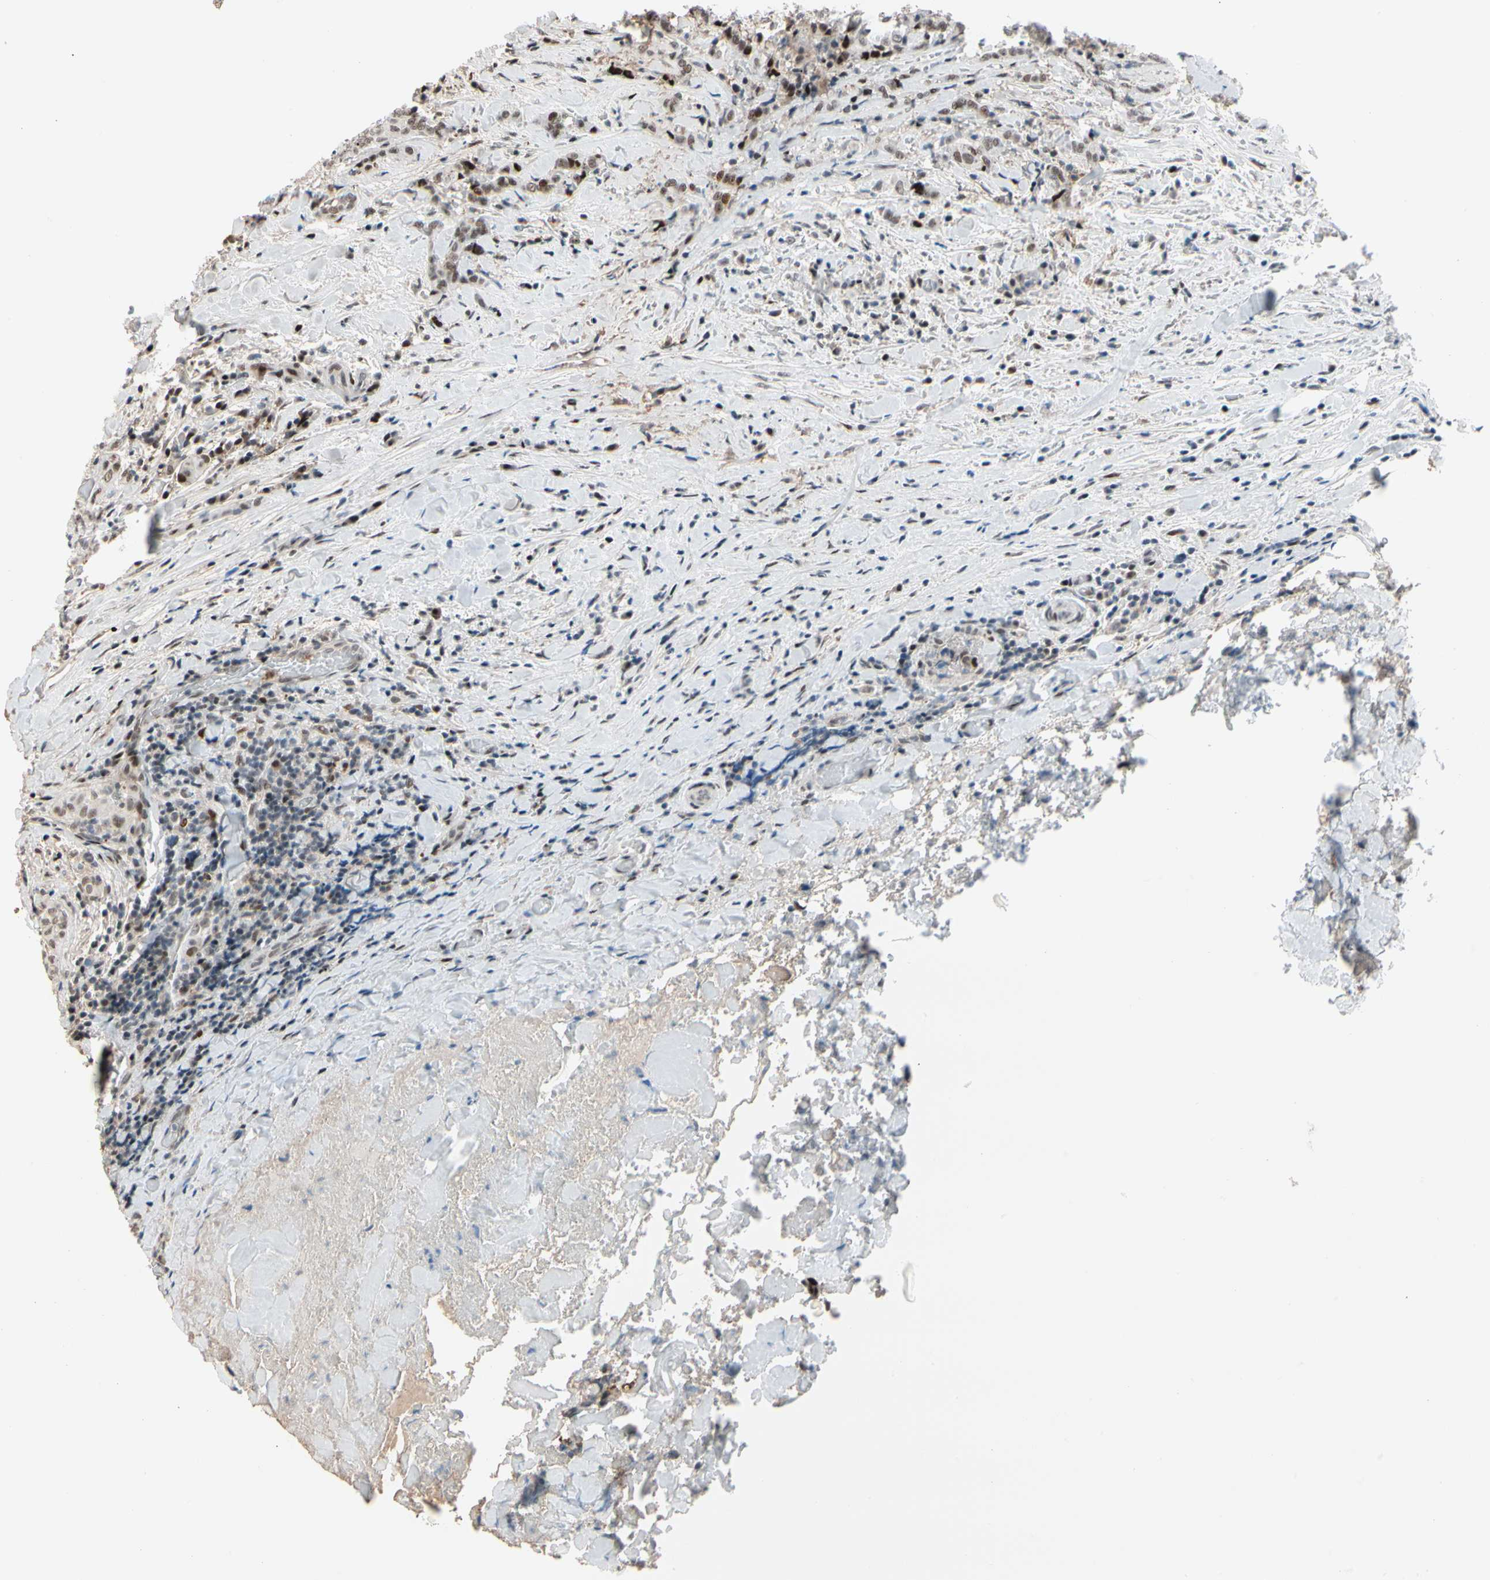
{"staining": {"intensity": "moderate", "quantity": "25%-75%", "location": "nuclear"}, "tissue": "thyroid cancer", "cell_type": "Tumor cells", "image_type": "cancer", "snomed": [{"axis": "morphology", "description": "Normal tissue, NOS"}, {"axis": "morphology", "description": "Papillary adenocarcinoma, NOS"}, {"axis": "topography", "description": "Thyroid gland"}], "caption": "Protein expression analysis of papillary adenocarcinoma (thyroid) demonstrates moderate nuclear staining in approximately 25%-75% of tumor cells.", "gene": "FOXO3", "patient": {"sex": "female", "age": 30}}